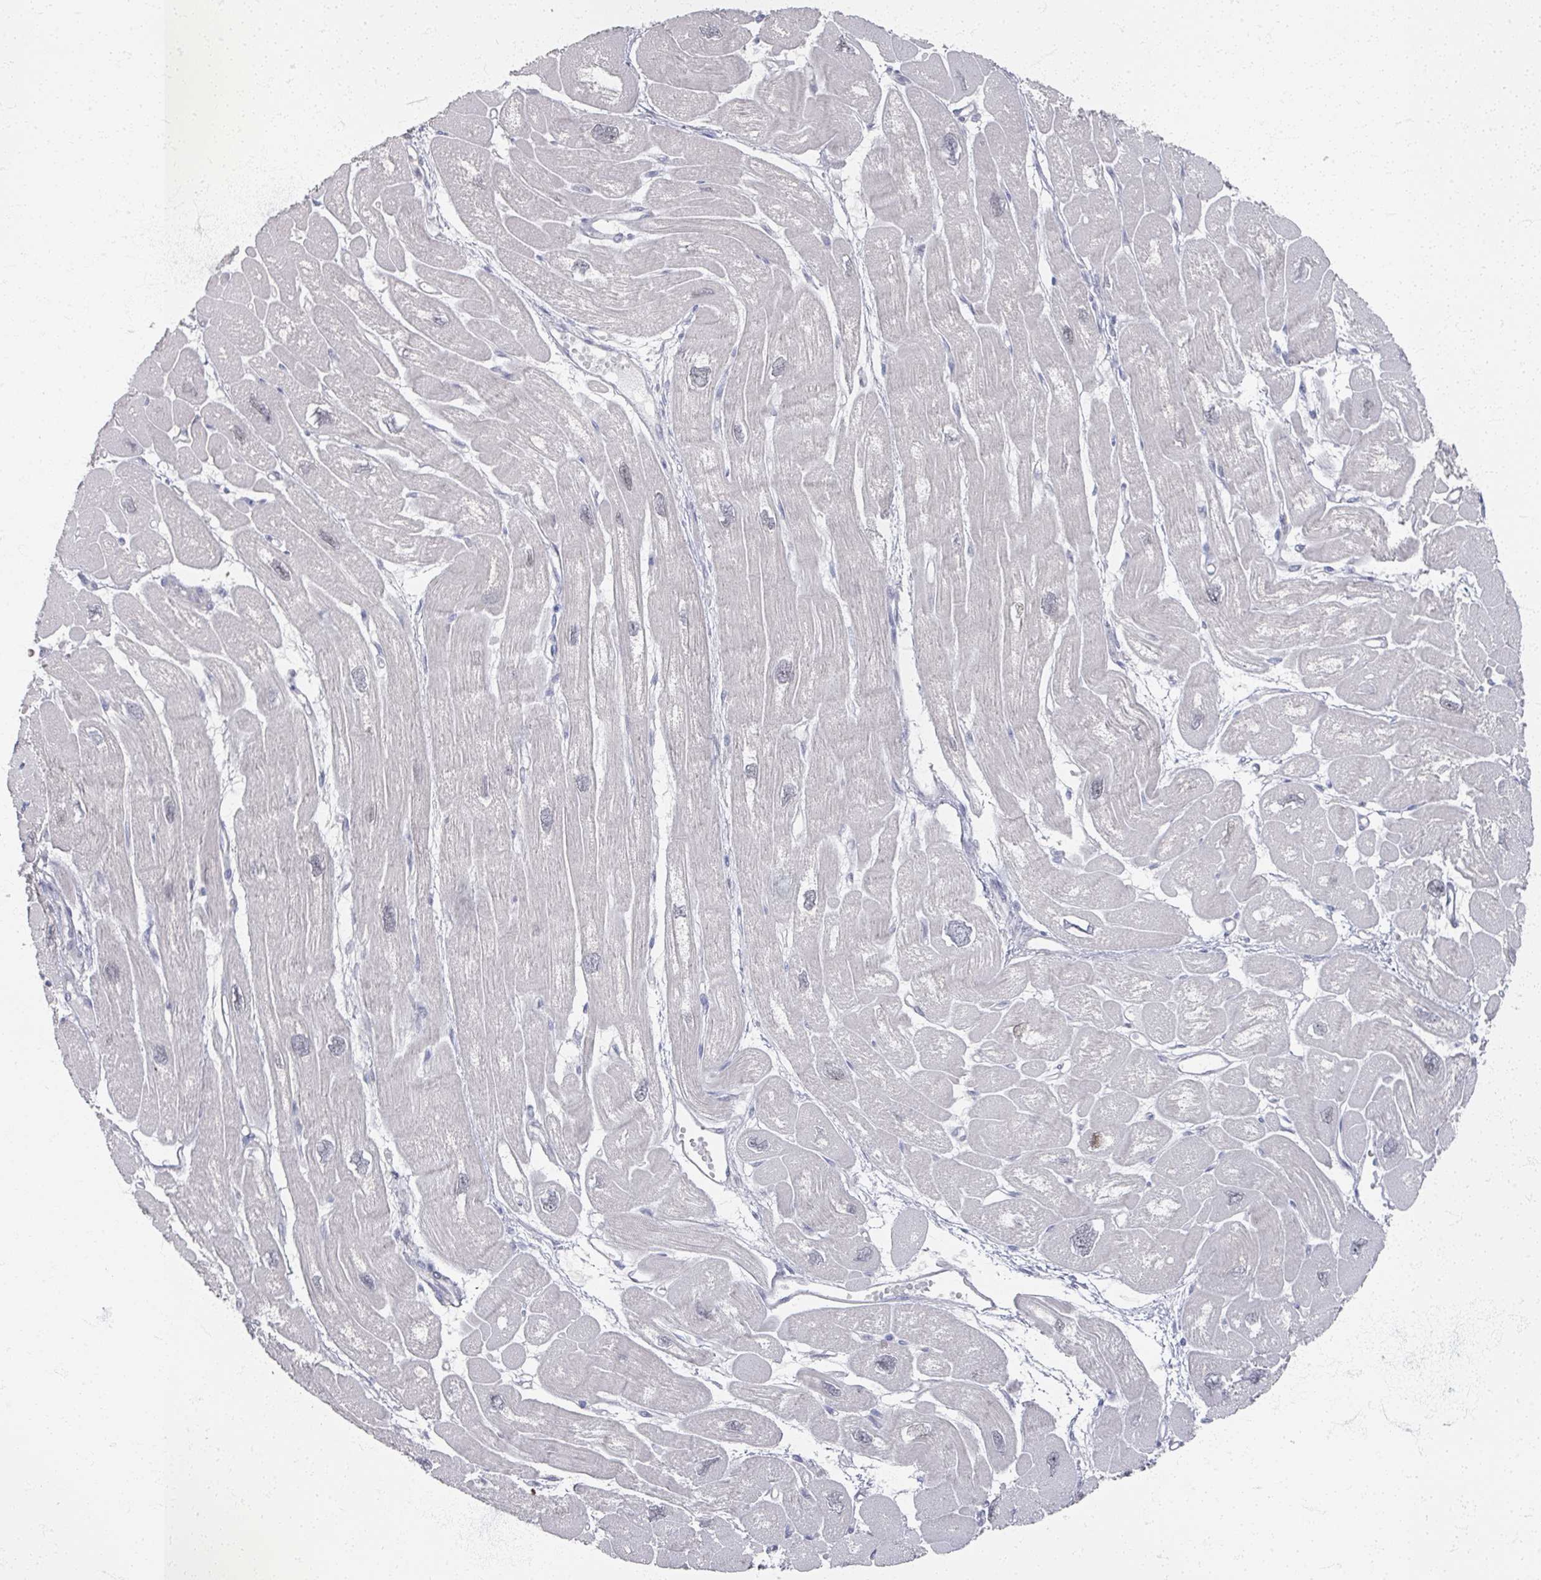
{"staining": {"intensity": "moderate", "quantity": "25%-75%", "location": "nuclear"}, "tissue": "heart muscle", "cell_type": "Cardiomyocytes", "image_type": "normal", "snomed": [{"axis": "morphology", "description": "Normal tissue, NOS"}, {"axis": "topography", "description": "Heart"}], "caption": "A high-resolution photomicrograph shows immunohistochemistry staining of normal heart muscle, which reveals moderate nuclear expression in approximately 25%-75% of cardiomyocytes. (brown staining indicates protein expression, while blue staining denotes nuclei).", "gene": "TTYH3", "patient": {"sex": "male", "age": 42}}